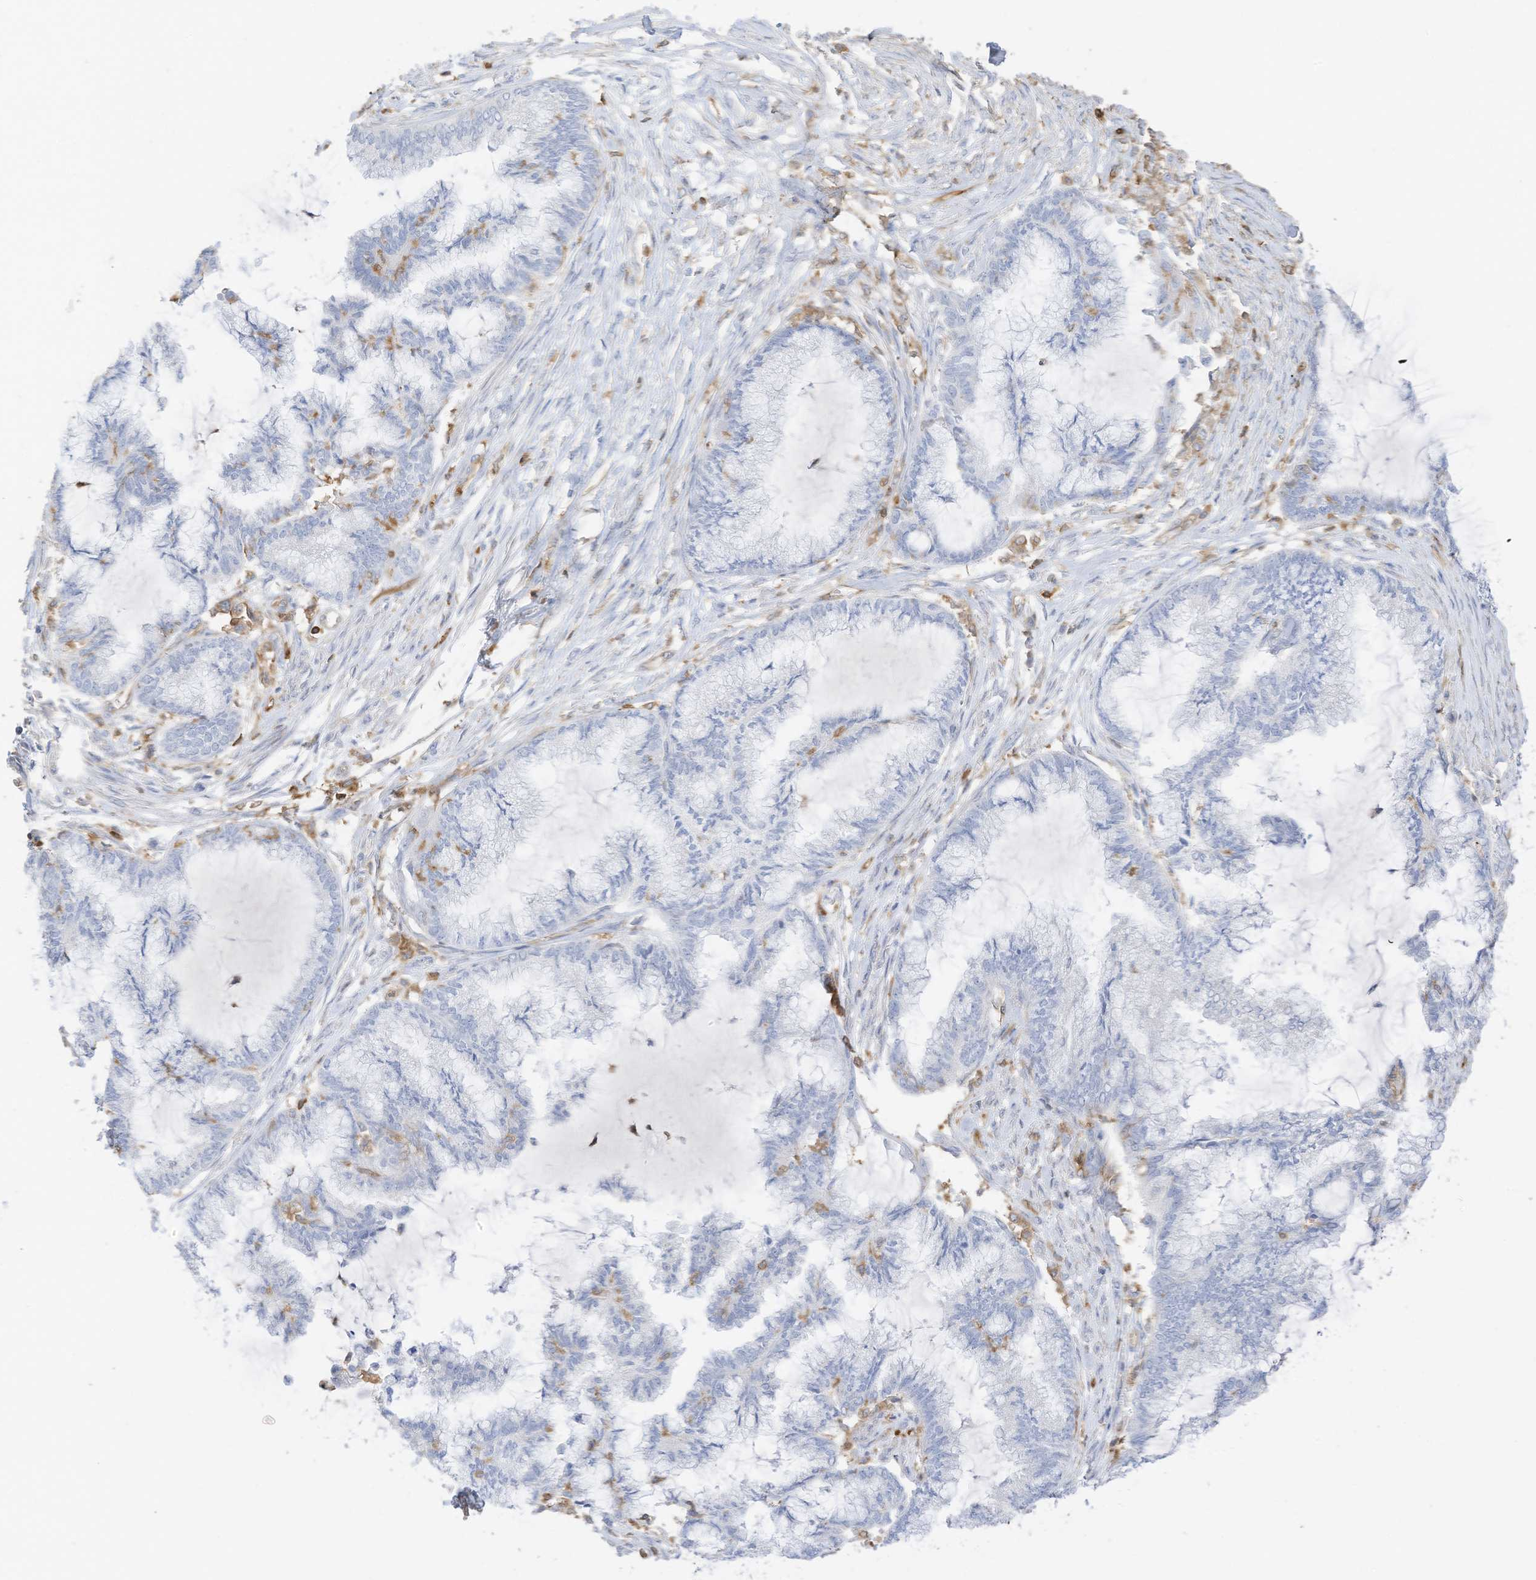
{"staining": {"intensity": "negative", "quantity": "none", "location": "none"}, "tissue": "endometrial cancer", "cell_type": "Tumor cells", "image_type": "cancer", "snomed": [{"axis": "morphology", "description": "Adenocarcinoma, NOS"}, {"axis": "topography", "description": "Endometrium"}], "caption": "IHC of human adenocarcinoma (endometrial) demonstrates no positivity in tumor cells. Nuclei are stained in blue.", "gene": "ARHGAP25", "patient": {"sex": "female", "age": 86}}